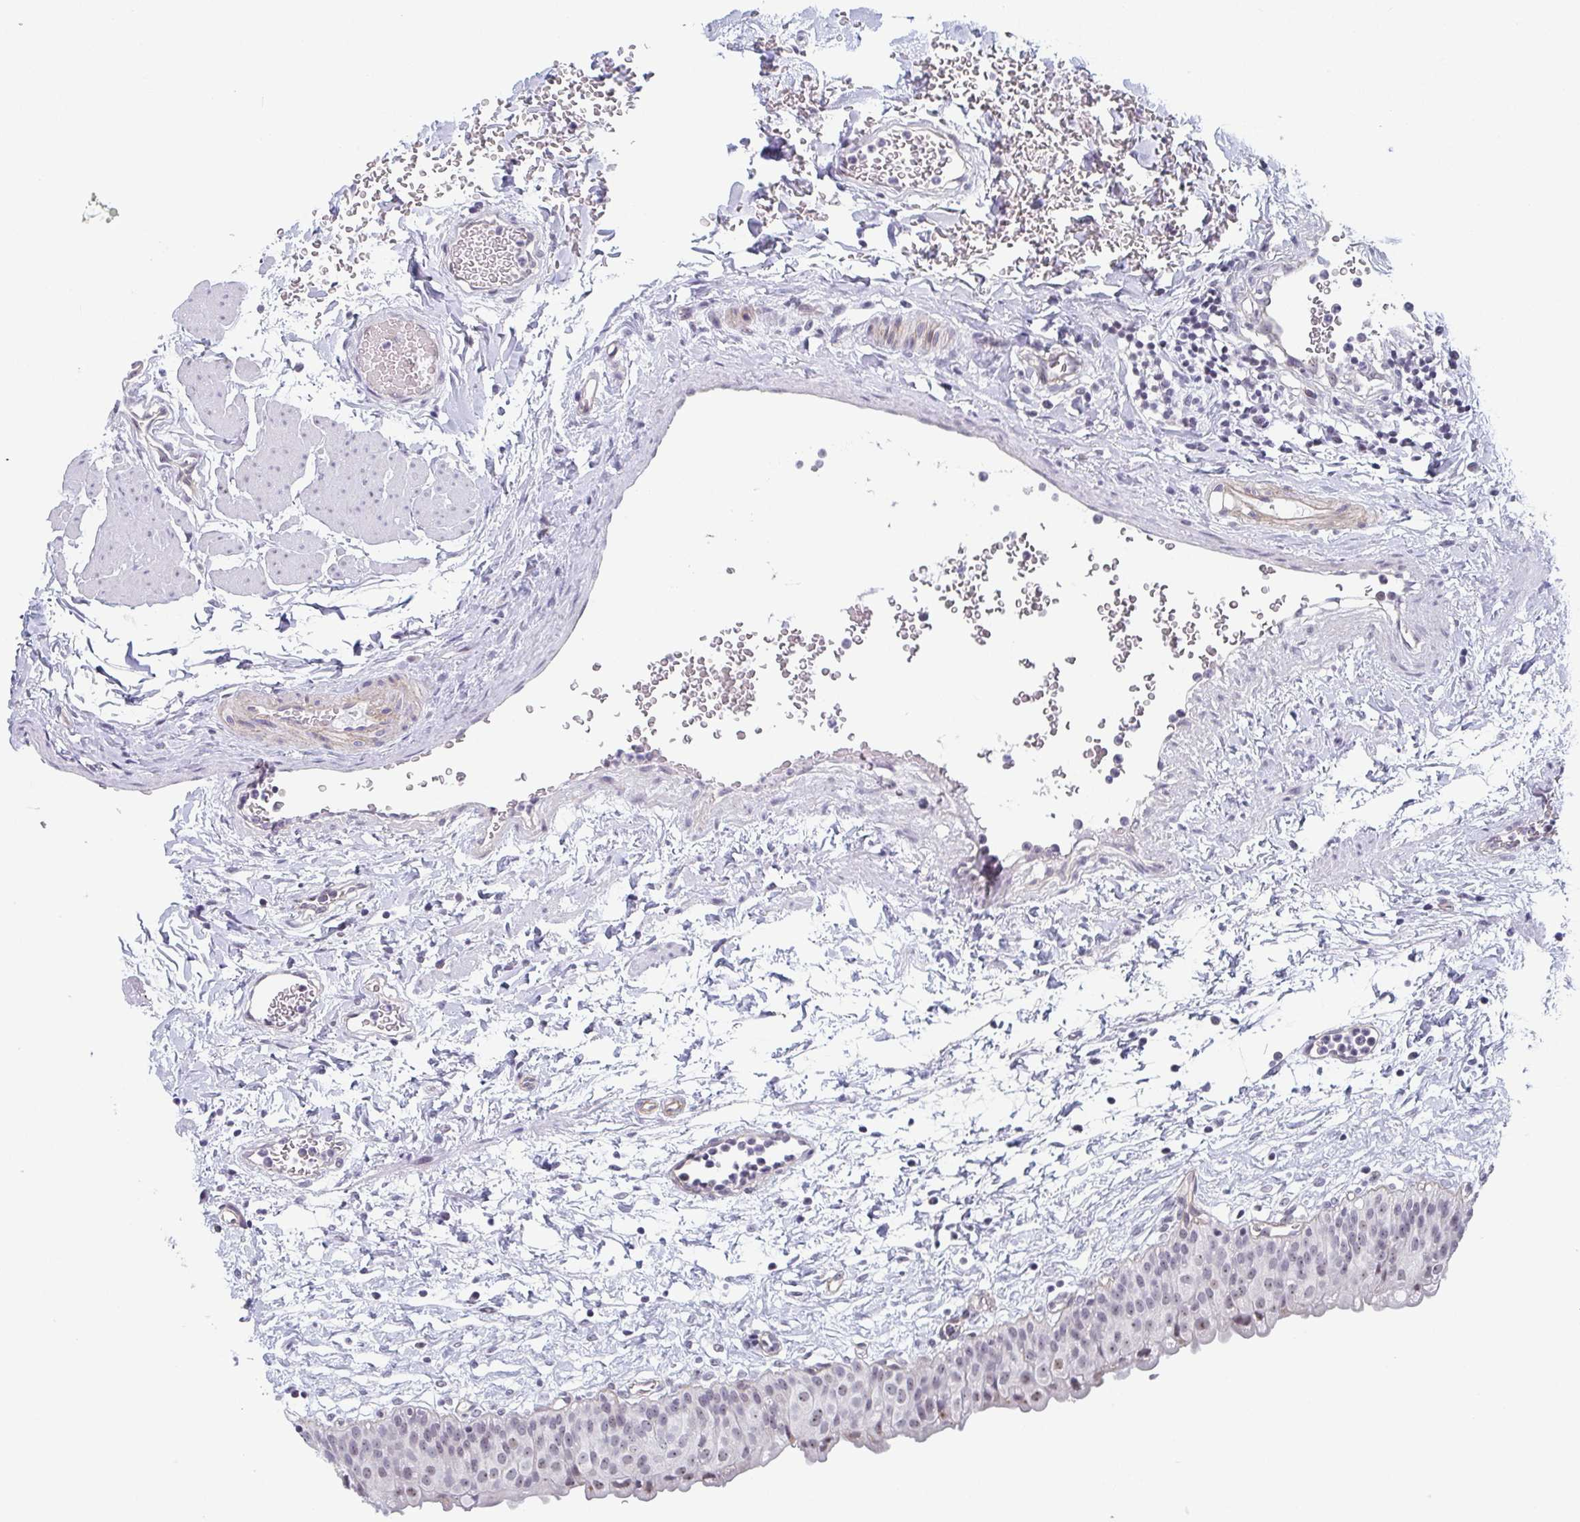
{"staining": {"intensity": "moderate", "quantity": "<25%", "location": "nuclear"}, "tissue": "urinary bladder", "cell_type": "Urothelial cells", "image_type": "normal", "snomed": [{"axis": "morphology", "description": "Normal tissue, NOS"}, {"axis": "topography", "description": "Urinary bladder"}], "caption": "IHC (DAB (3,3'-diaminobenzidine)) staining of unremarkable human urinary bladder exhibits moderate nuclear protein expression in approximately <25% of urothelial cells.", "gene": "EXOSC7", "patient": {"sex": "male", "age": 55}}